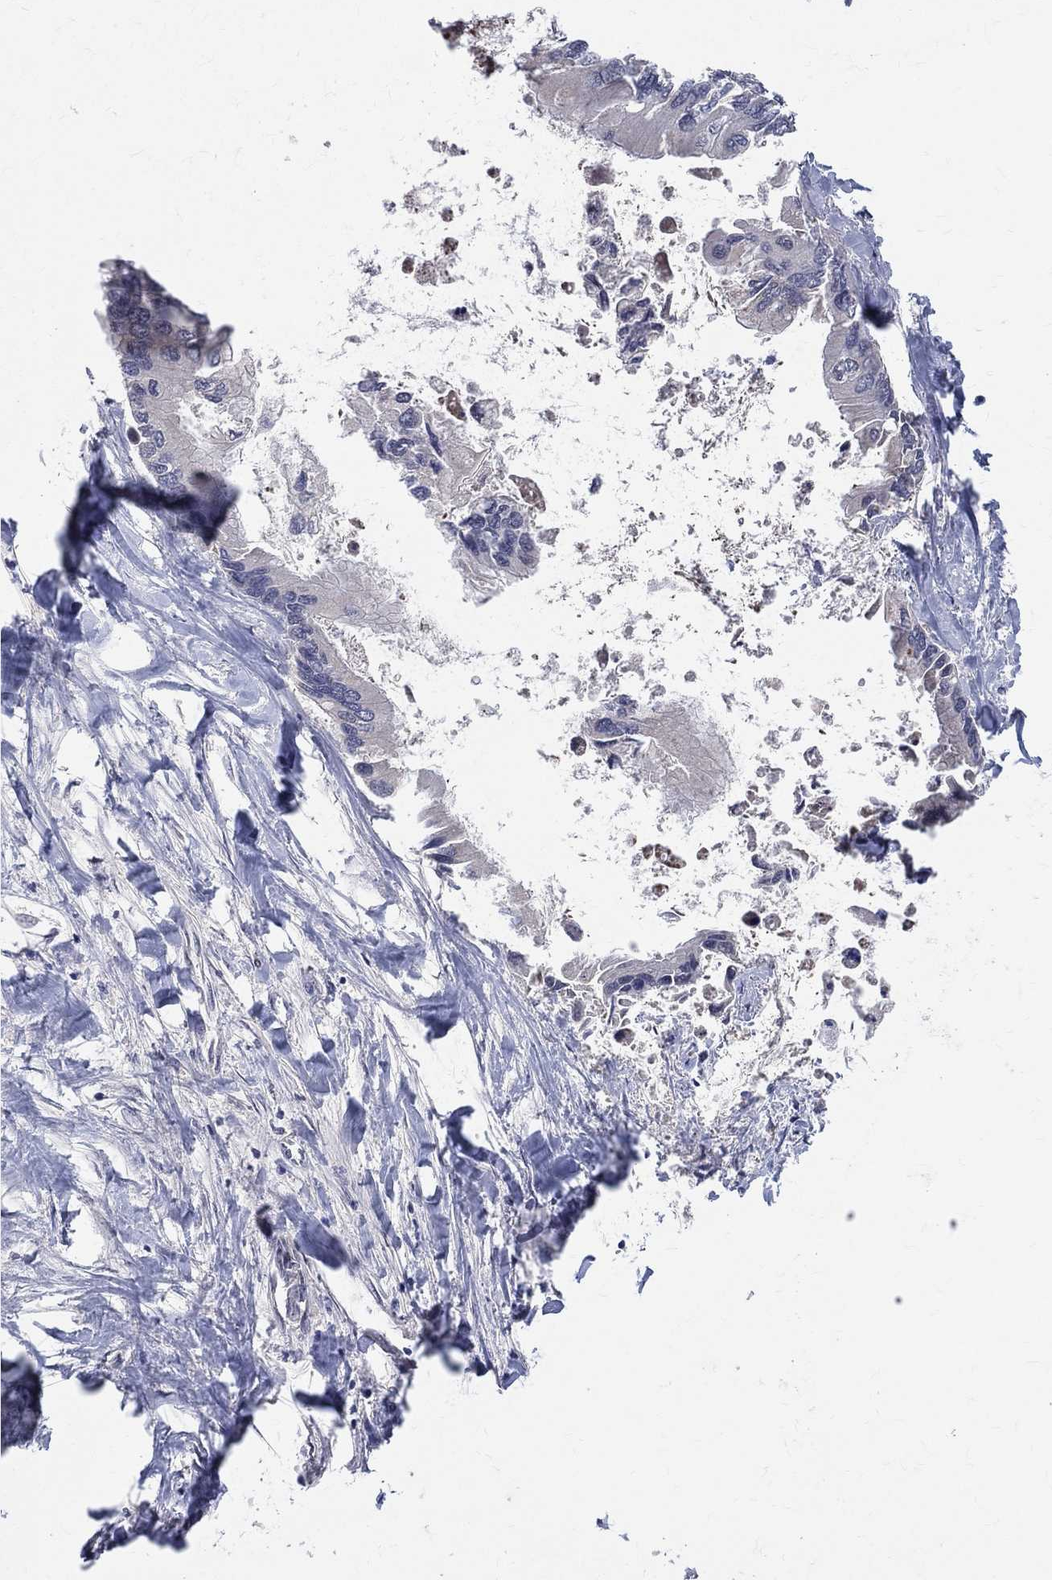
{"staining": {"intensity": "negative", "quantity": "none", "location": "none"}, "tissue": "liver cancer", "cell_type": "Tumor cells", "image_type": "cancer", "snomed": [{"axis": "morphology", "description": "Cholangiocarcinoma"}, {"axis": "topography", "description": "Liver"}], "caption": "Immunohistochemistry (IHC) of human liver cancer reveals no staining in tumor cells. (Immunohistochemistry (IHC), brightfield microscopy, high magnification).", "gene": "DLG4", "patient": {"sex": "male", "age": 66}}